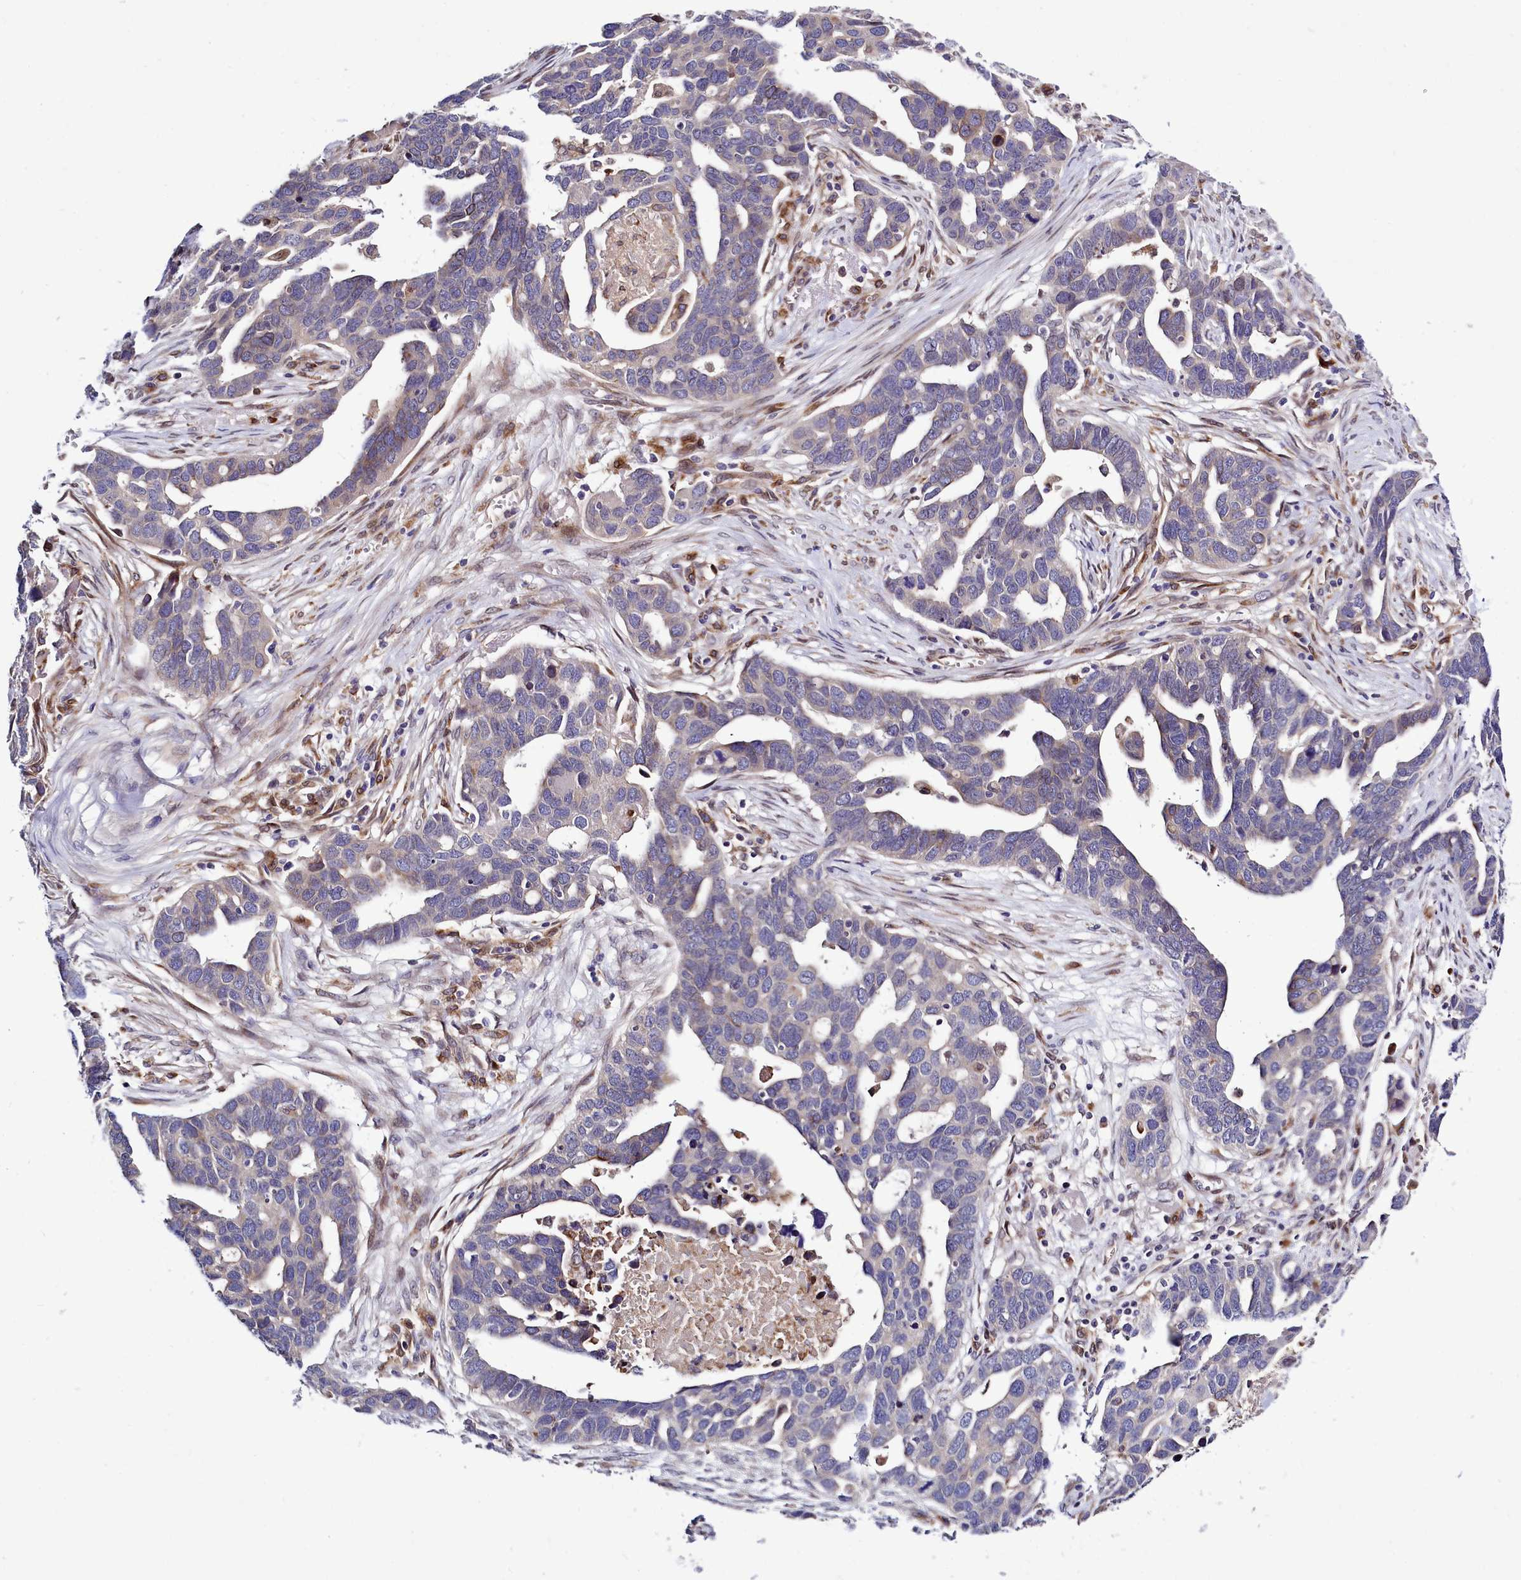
{"staining": {"intensity": "negative", "quantity": "none", "location": "none"}, "tissue": "ovarian cancer", "cell_type": "Tumor cells", "image_type": "cancer", "snomed": [{"axis": "morphology", "description": "Cystadenocarcinoma, serous, NOS"}, {"axis": "topography", "description": "Ovary"}], "caption": "Tumor cells show no significant protein staining in ovarian serous cystadenocarcinoma. Nuclei are stained in blue.", "gene": "RAPGEF4", "patient": {"sex": "female", "age": 54}}